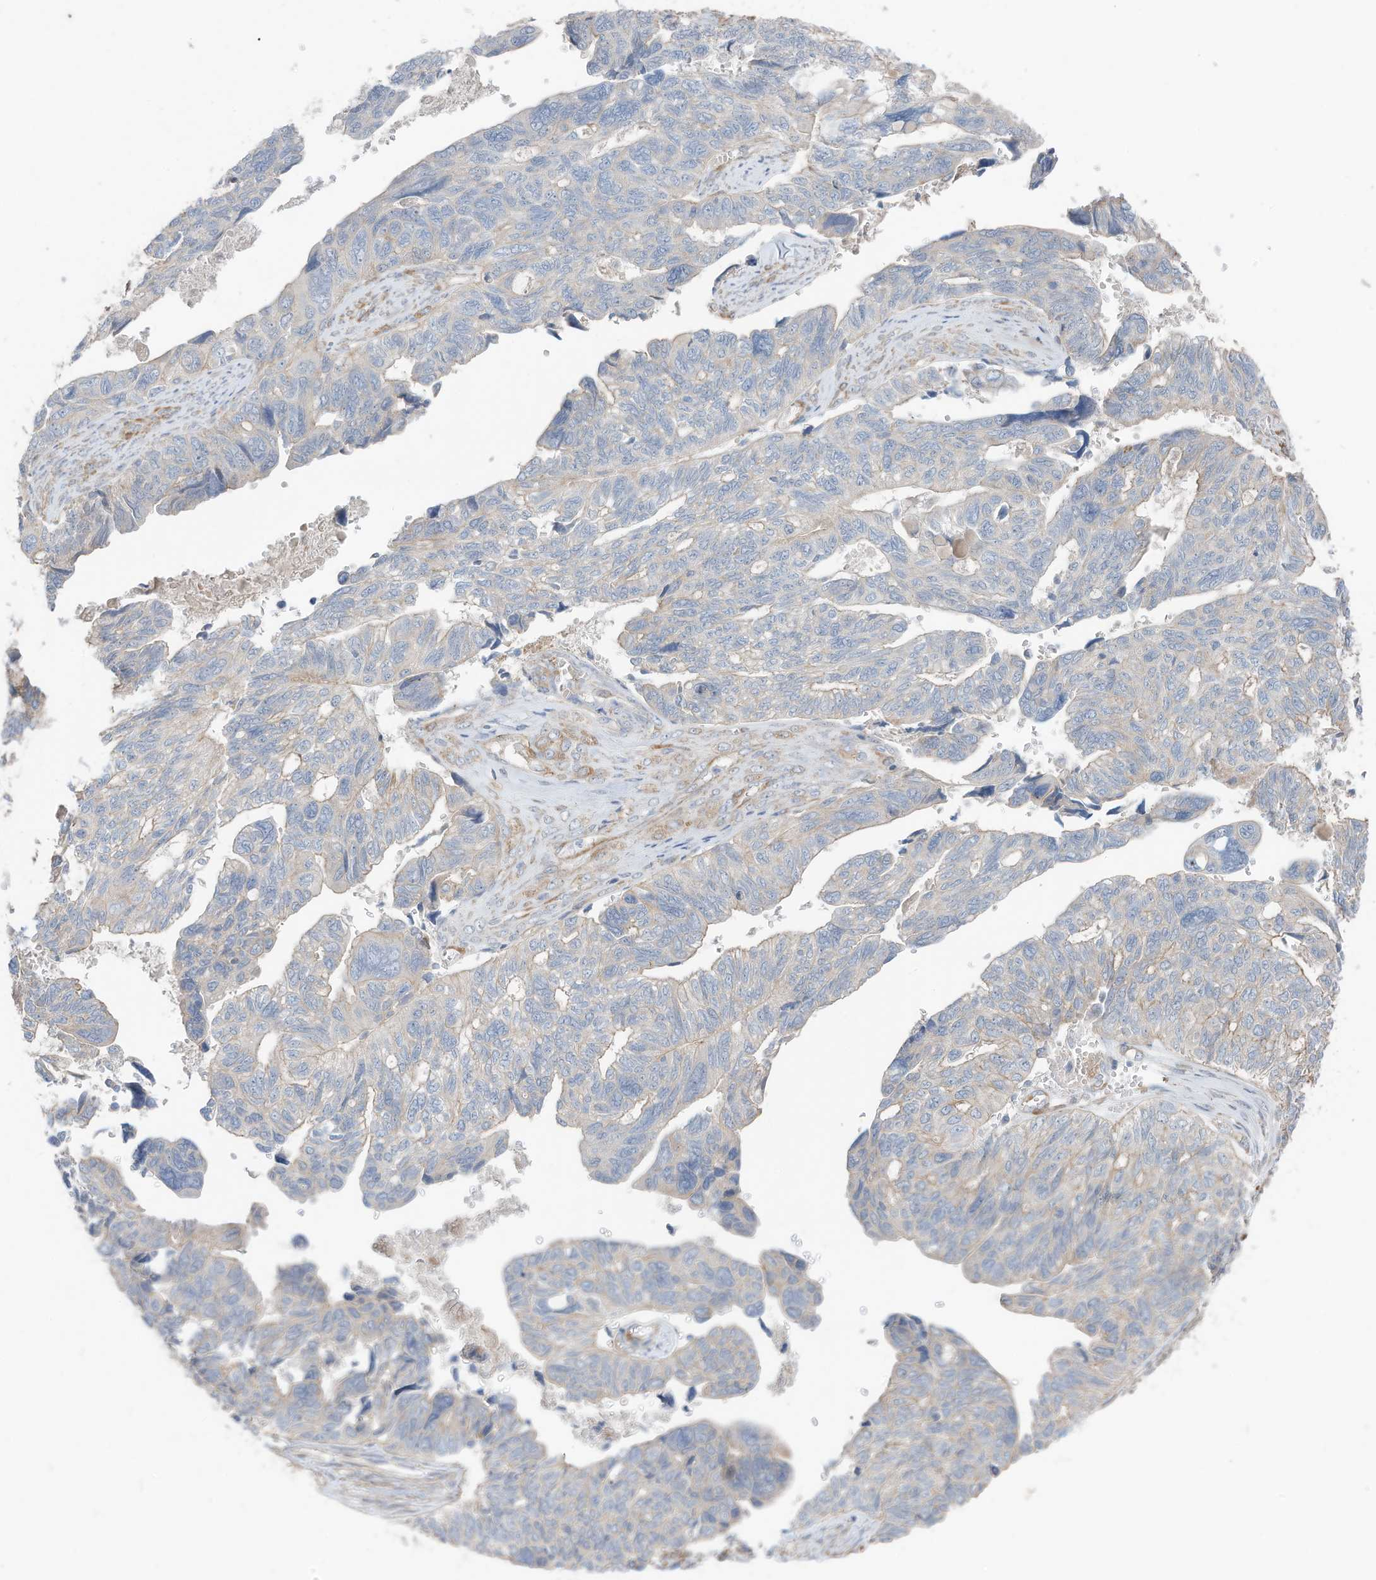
{"staining": {"intensity": "negative", "quantity": "none", "location": "none"}, "tissue": "ovarian cancer", "cell_type": "Tumor cells", "image_type": "cancer", "snomed": [{"axis": "morphology", "description": "Cystadenocarcinoma, serous, NOS"}, {"axis": "topography", "description": "Ovary"}], "caption": "This is an IHC micrograph of human ovarian serous cystadenocarcinoma. There is no positivity in tumor cells.", "gene": "SLC17A7", "patient": {"sex": "female", "age": 79}}